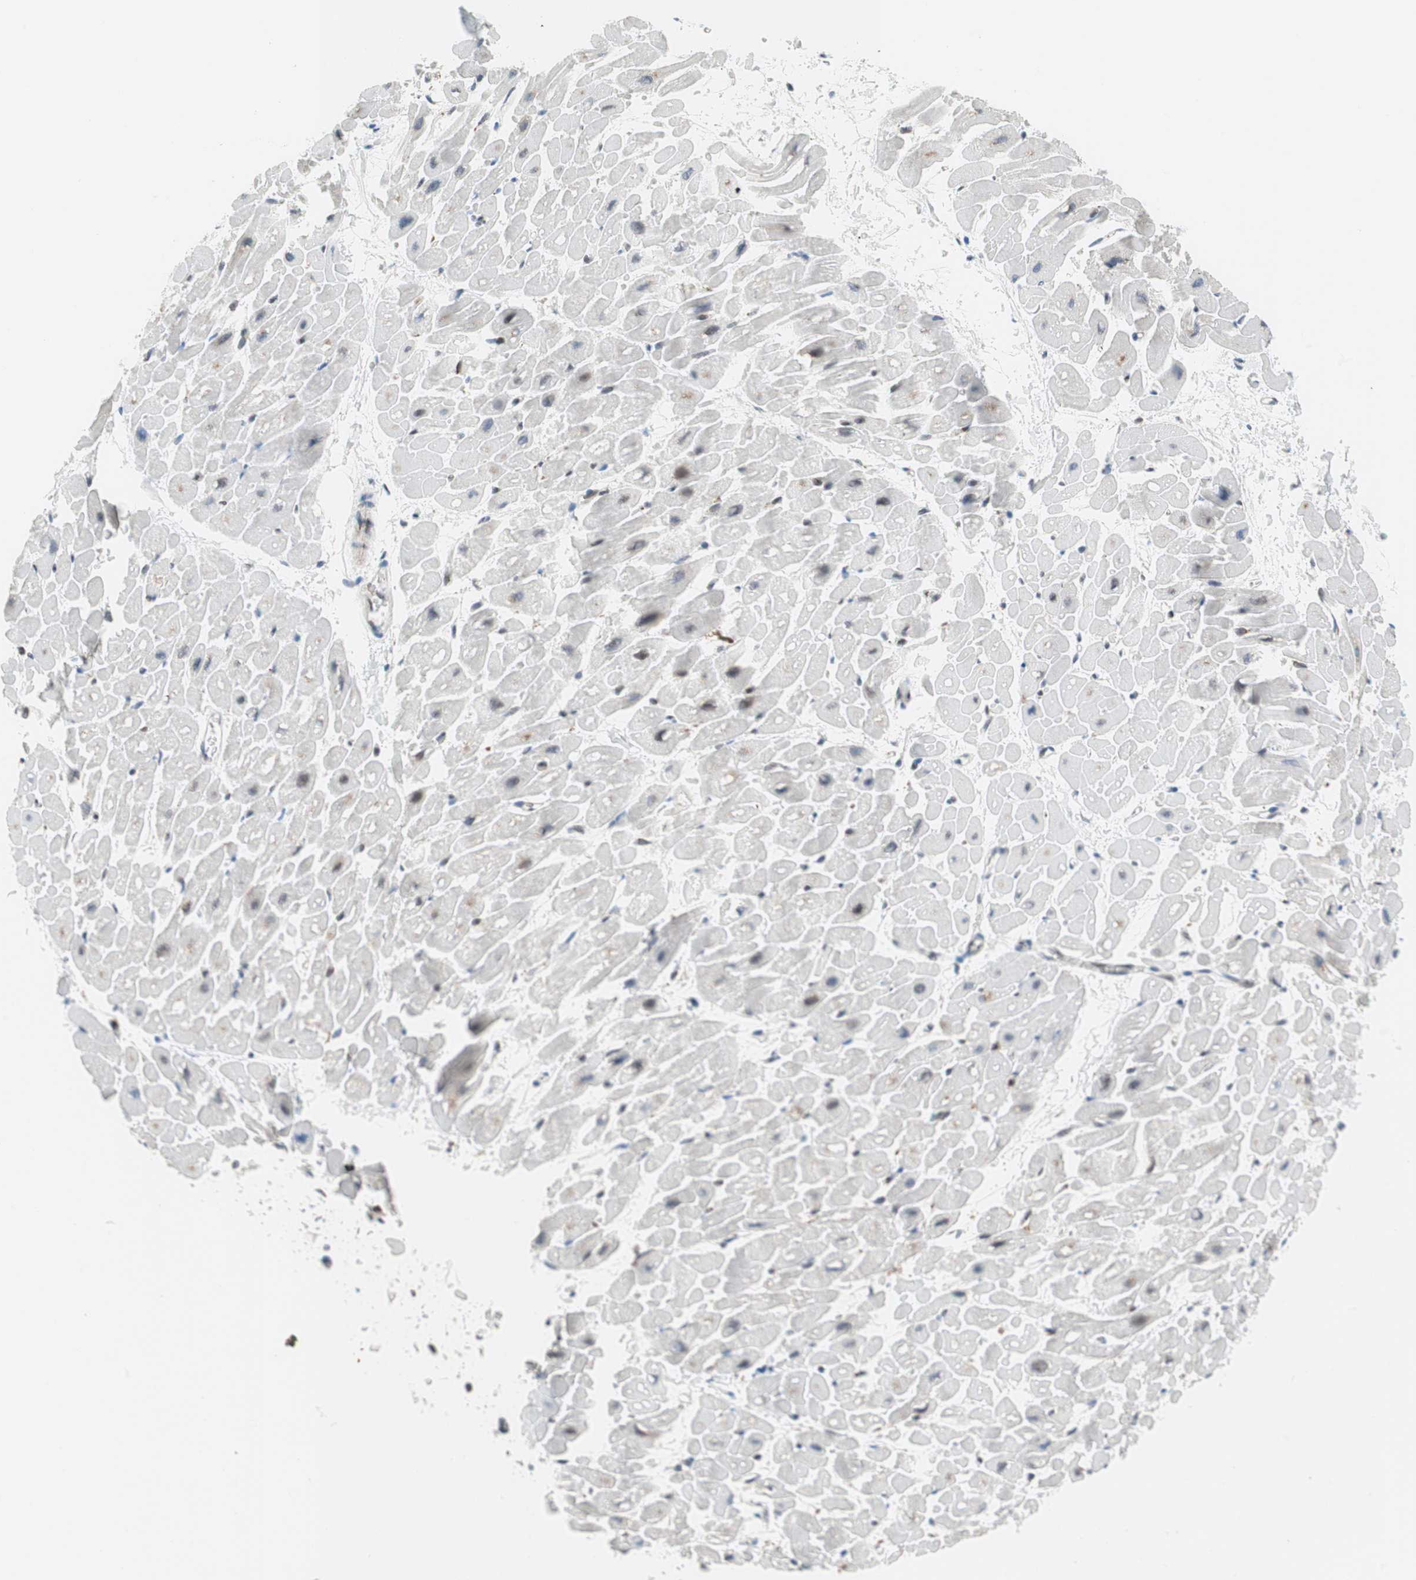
{"staining": {"intensity": "moderate", "quantity": "25%-75%", "location": "cytoplasmic/membranous"}, "tissue": "heart muscle", "cell_type": "Cardiomyocytes", "image_type": "normal", "snomed": [{"axis": "morphology", "description": "Normal tissue, NOS"}, {"axis": "topography", "description": "Heart"}], "caption": "Moderate cytoplasmic/membranous positivity for a protein is appreciated in about 25%-75% of cardiomyocytes of normal heart muscle using IHC.", "gene": "RGS10", "patient": {"sex": "male", "age": 45}}